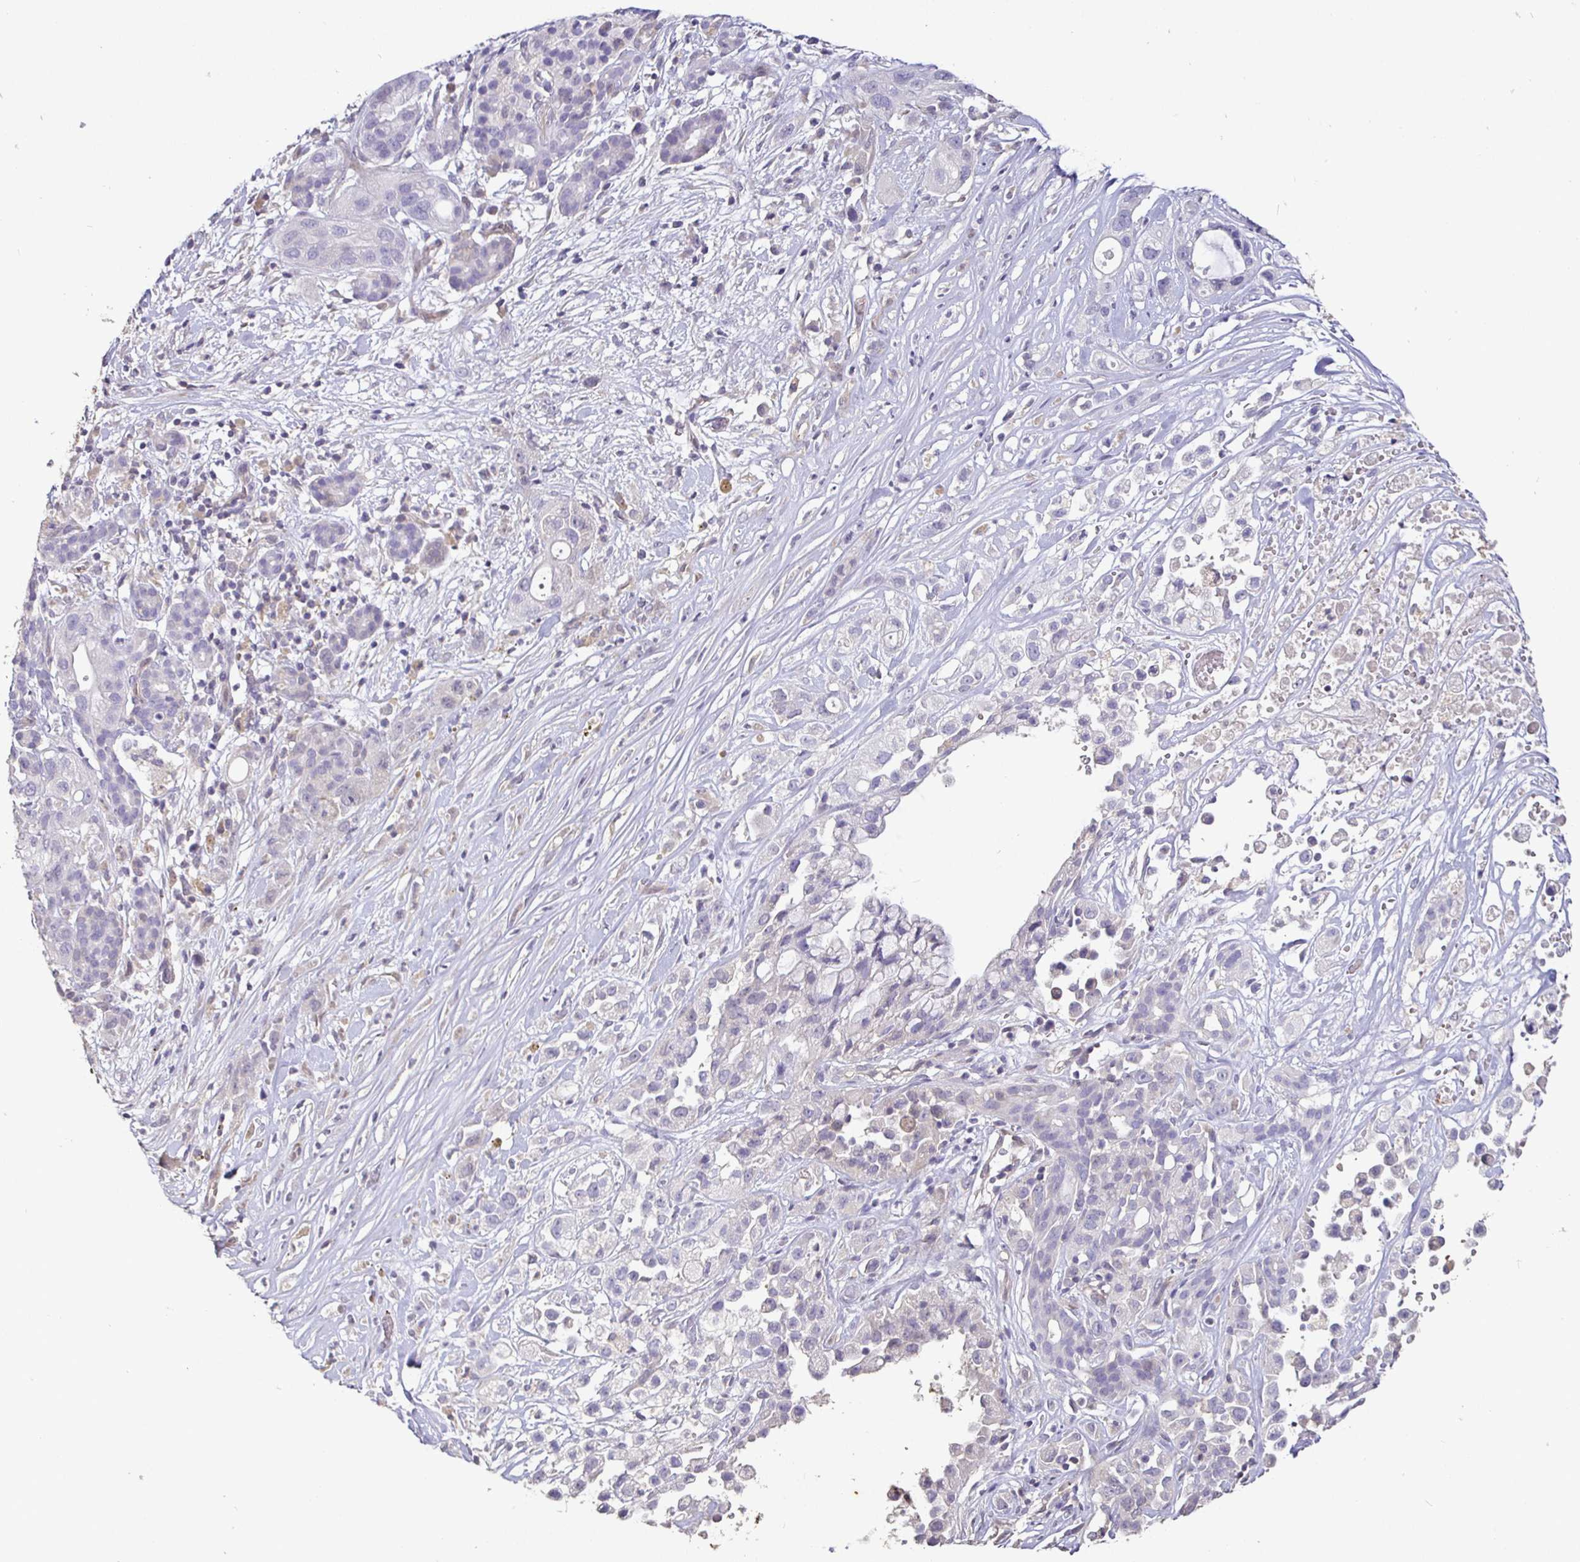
{"staining": {"intensity": "negative", "quantity": "none", "location": "none"}, "tissue": "pancreatic cancer", "cell_type": "Tumor cells", "image_type": "cancer", "snomed": [{"axis": "morphology", "description": "Adenocarcinoma, NOS"}, {"axis": "topography", "description": "Pancreas"}], "caption": "Image shows no significant protein expression in tumor cells of pancreatic cancer.", "gene": "SHISA4", "patient": {"sex": "male", "age": 44}}